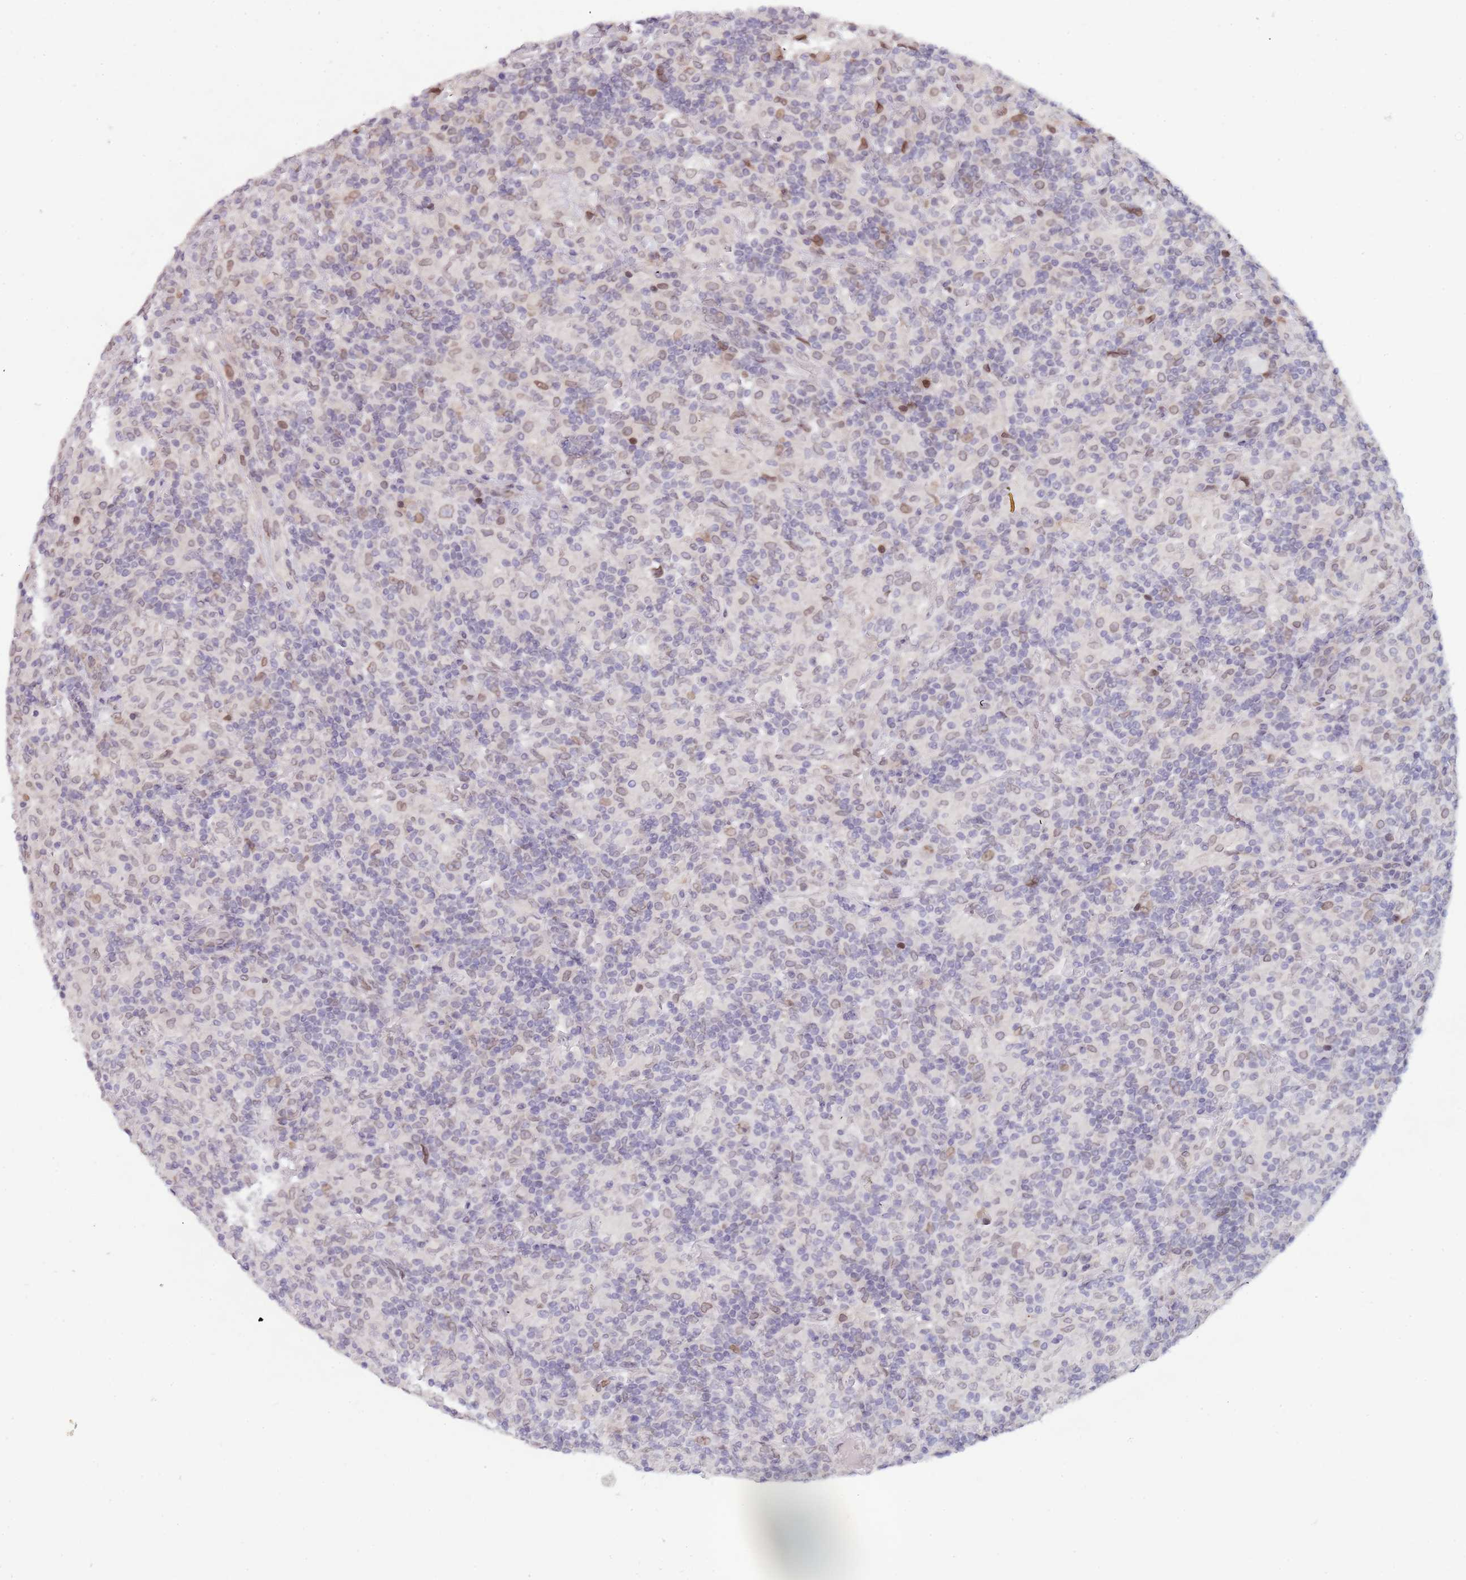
{"staining": {"intensity": "weak", "quantity": "<25%", "location": "cytoplasmic/membranous,nuclear"}, "tissue": "lymphoma", "cell_type": "Tumor cells", "image_type": "cancer", "snomed": [{"axis": "morphology", "description": "Hodgkin's disease, NOS"}, {"axis": "topography", "description": "Lymph node"}], "caption": "Tumor cells show no significant expression in lymphoma.", "gene": "KLHDC2", "patient": {"sex": "male", "age": 70}}